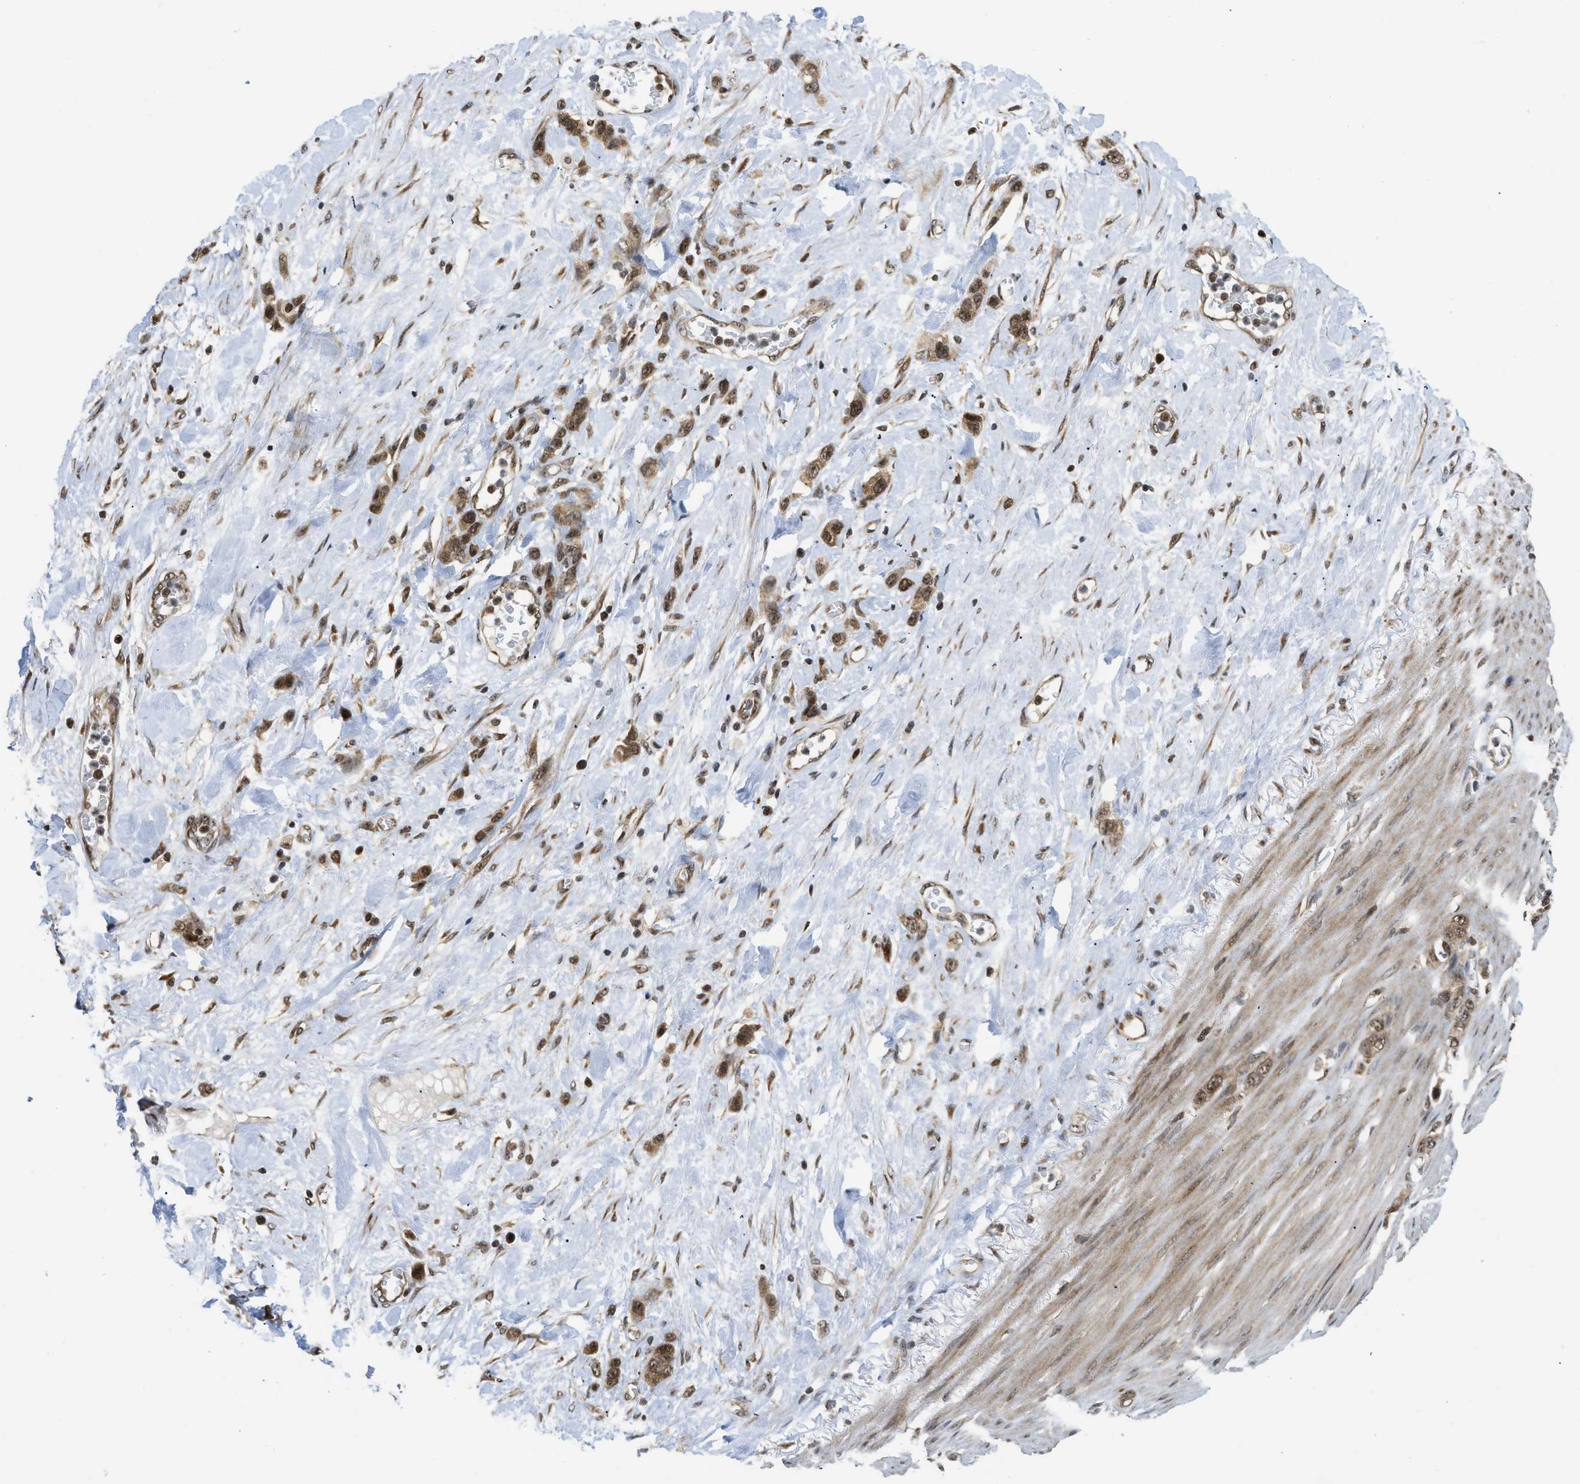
{"staining": {"intensity": "moderate", "quantity": ">75%", "location": "cytoplasmic/membranous,nuclear"}, "tissue": "stomach cancer", "cell_type": "Tumor cells", "image_type": "cancer", "snomed": [{"axis": "morphology", "description": "Adenocarcinoma, NOS"}, {"axis": "morphology", "description": "Adenocarcinoma, High grade"}, {"axis": "topography", "description": "Stomach, upper"}, {"axis": "topography", "description": "Stomach, lower"}], "caption": "High-power microscopy captured an immunohistochemistry histopathology image of adenocarcinoma (stomach), revealing moderate cytoplasmic/membranous and nuclear positivity in approximately >75% of tumor cells.", "gene": "TACC1", "patient": {"sex": "female", "age": 65}}